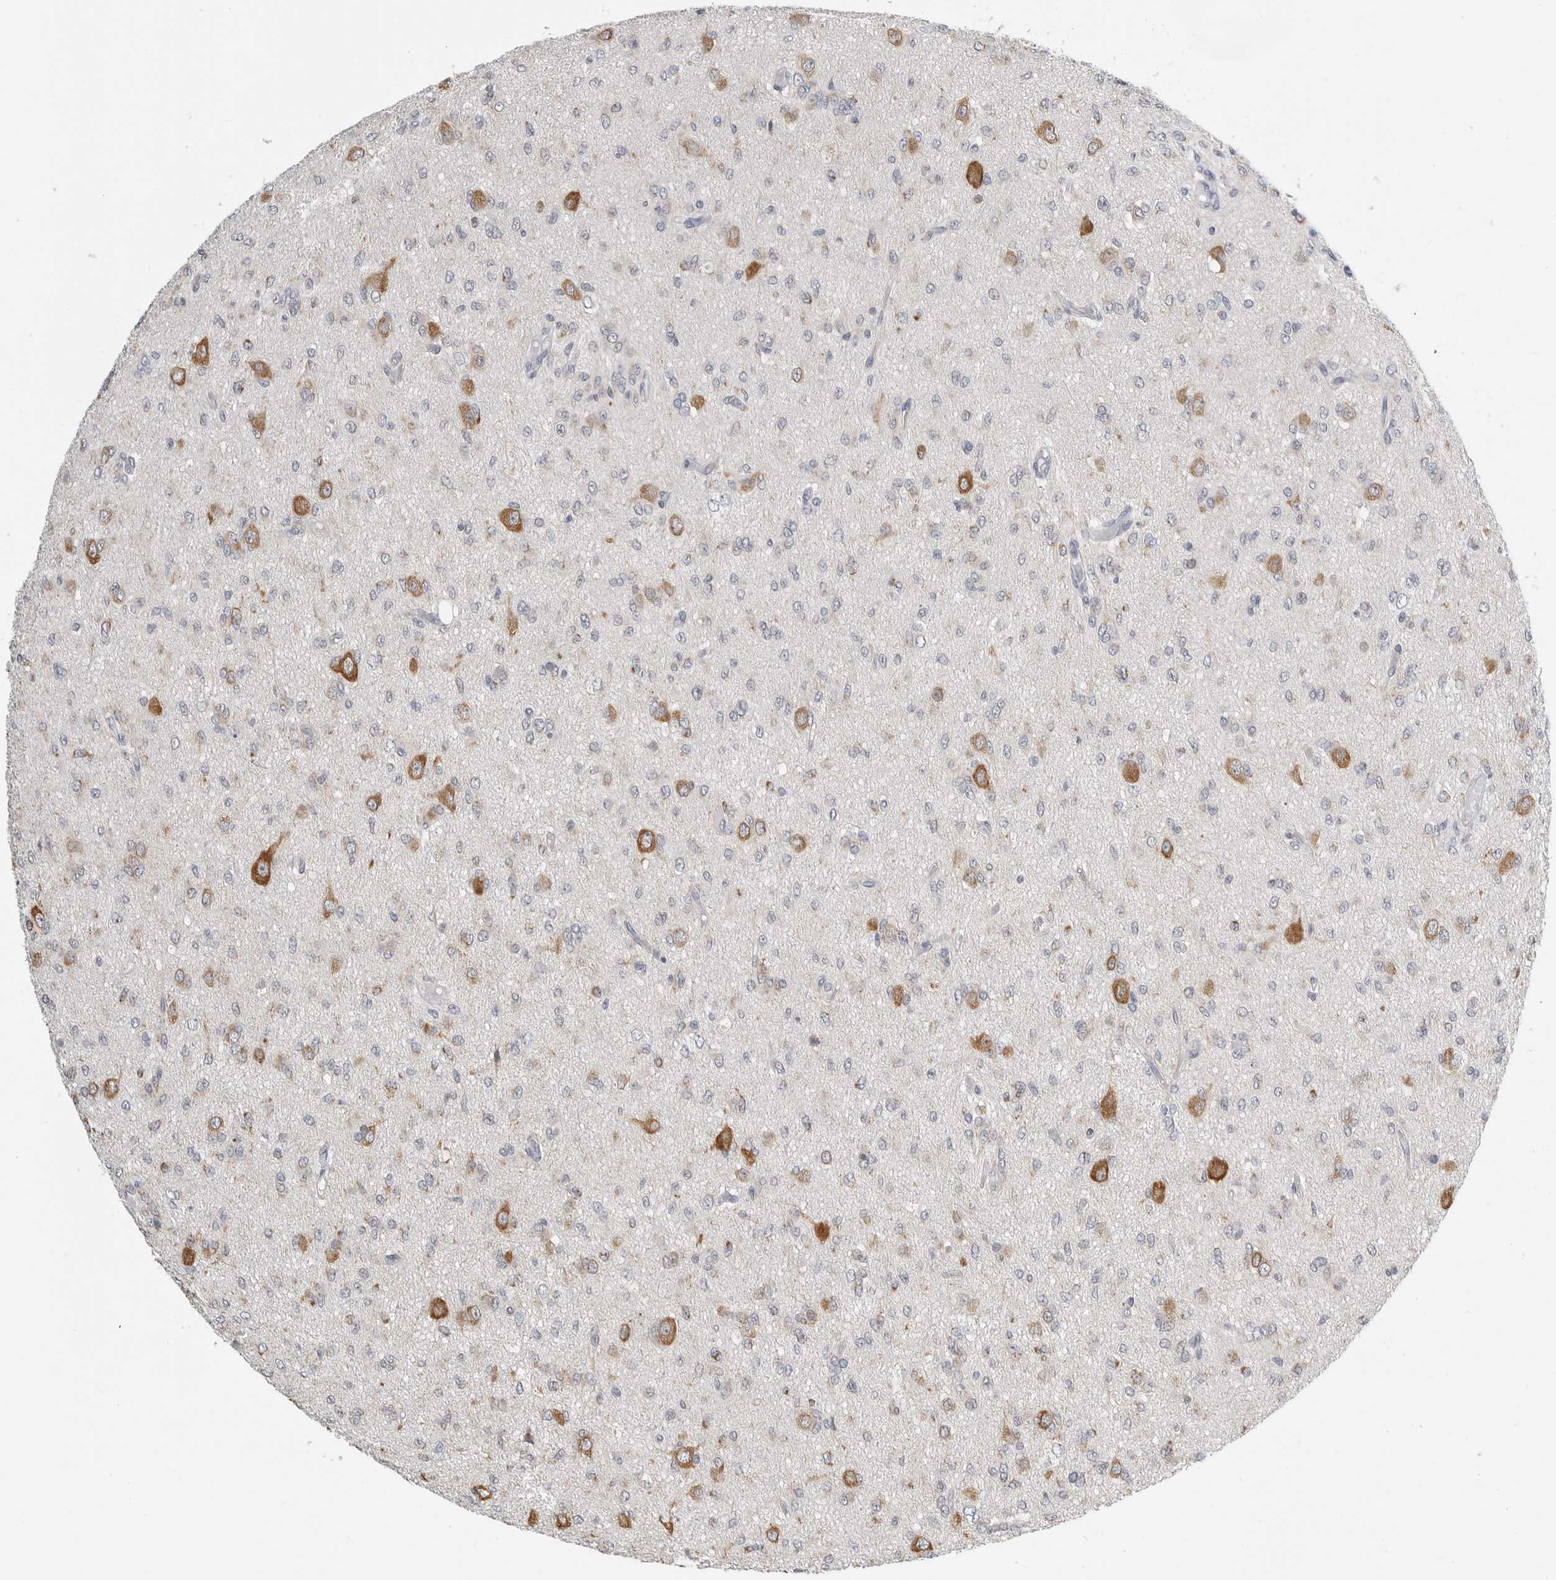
{"staining": {"intensity": "negative", "quantity": "none", "location": "none"}, "tissue": "glioma", "cell_type": "Tumor cells", "image_type": "cancer", "snomed": [{"axis": "morphology", "description": "Glioma, malignant, High grade"}, {"axis": "topography", "description": "Brain"}], "caption": "Protein analysis of malignant high-grade glioma displays no significant positivity in tumor cells. (Brightfield microscopy of DAB (3,3'-diaminobenzidine) IHC at high magnification).", "gene": "IL12RB2", "patient": {"sex": "female", "age": 59}}